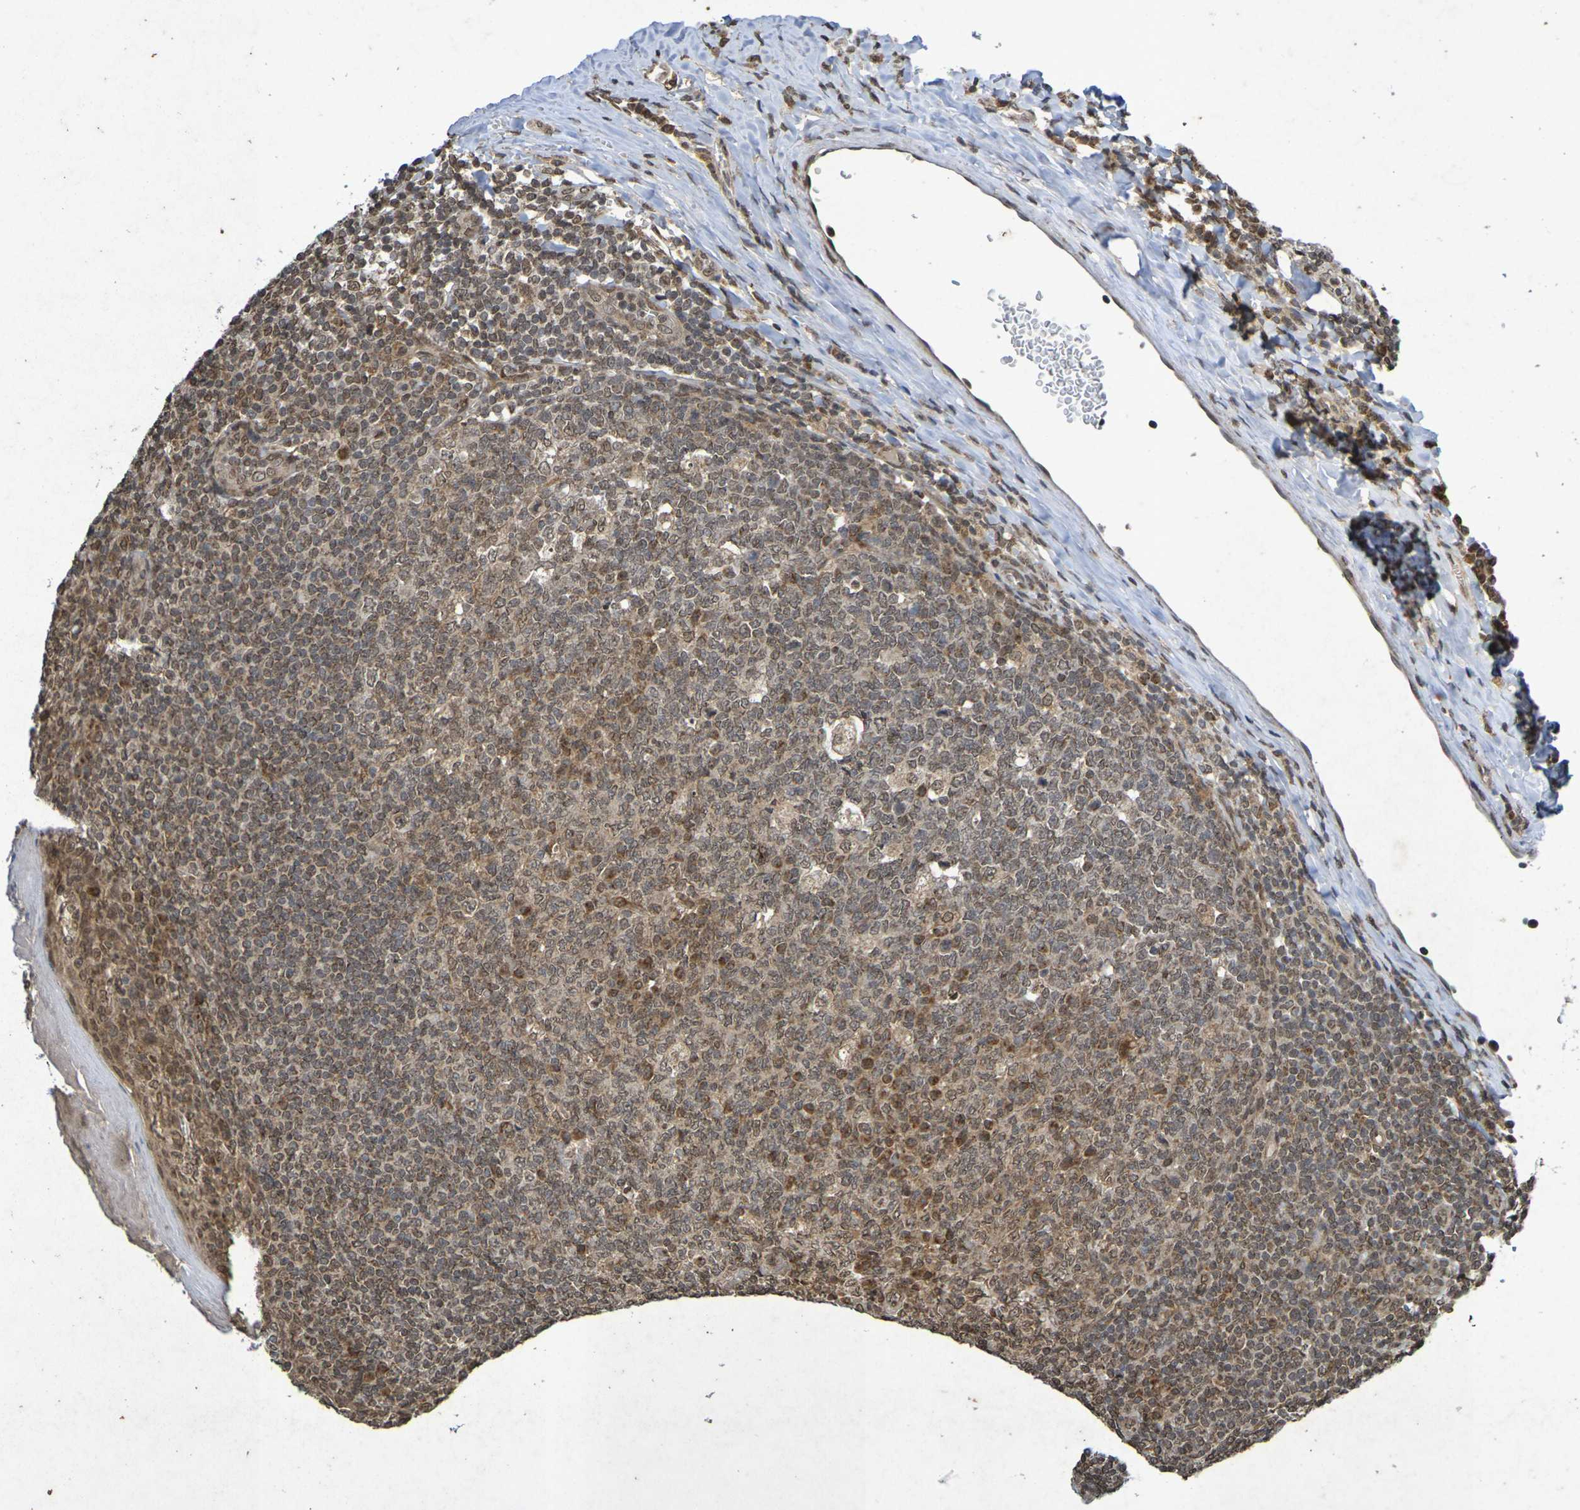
{"staining": {"intensity": "moderate", "quantity": "25%-75%", "location": "cytoplasmic/membranous,nuclear"}, "tissue": "tonsil", "cell_type": "Germinal center cells", "image_type": "normal", "snomed": [{"axis": "morphology", "description": "Normal tissue, NOS"}, {"axis": "topography", "description": "Tonsil"}], "caption": "Immunohistochemistry (IHC) staining of normal tonsil, which shows medium levels of moderate cytoplasmic/membranous,nuclear positivity in about 25%-75% of germinal center cells indicating moderate cytoplasmic/membranous,nuclear protein staining. The staining was performed using DAB (brown) for protein detection and nuclei were counterstained in hematoxylin (blue).", "gene": "GUCY1A2", "patient": {"sex": "male", "age": 31}}